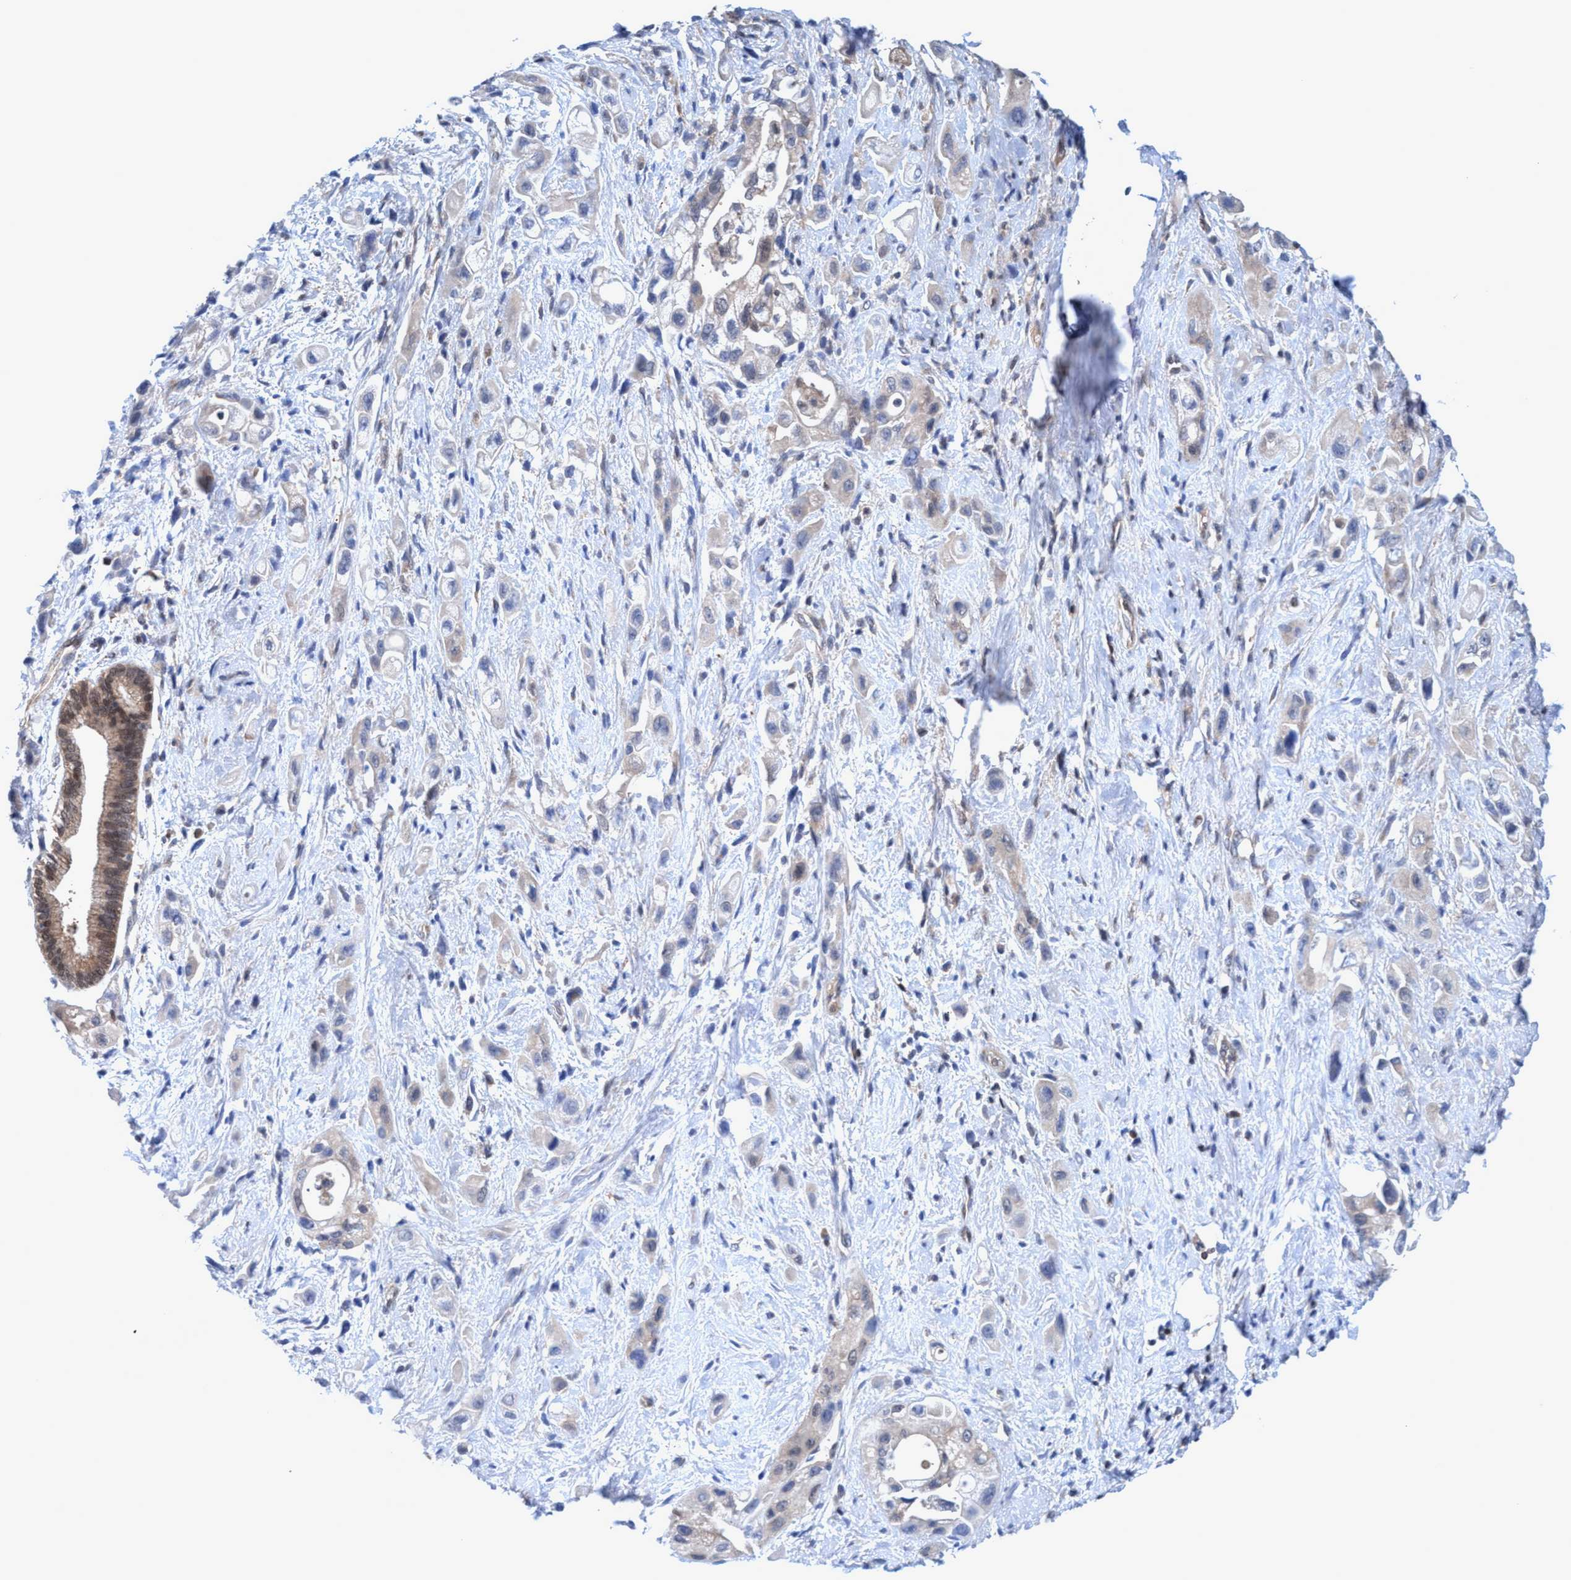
{"staining": {"intensity": "moderate", "quantity": "<25%", "location": "cytoplasmic/membranous,nuclear"}, "tissue": "pancreatic cancer", "cell_type": "Tumor cells", "image_type": "cancer", "snomed": [{"axis": "morphology", "description": "Adenocarcinoma, NOS"}, {"axis": "topography", "description": "Pancreas"}], "caption": "Immunohistochemical staining of human adenocarcinoma (pancreatic) displays low levels of moderate cytoplasmic/membranous and nuclear protein staining in about <25% of tumor cells.", "gene": "GLOD4", "patient": {"sex": "female", "age": 66}}